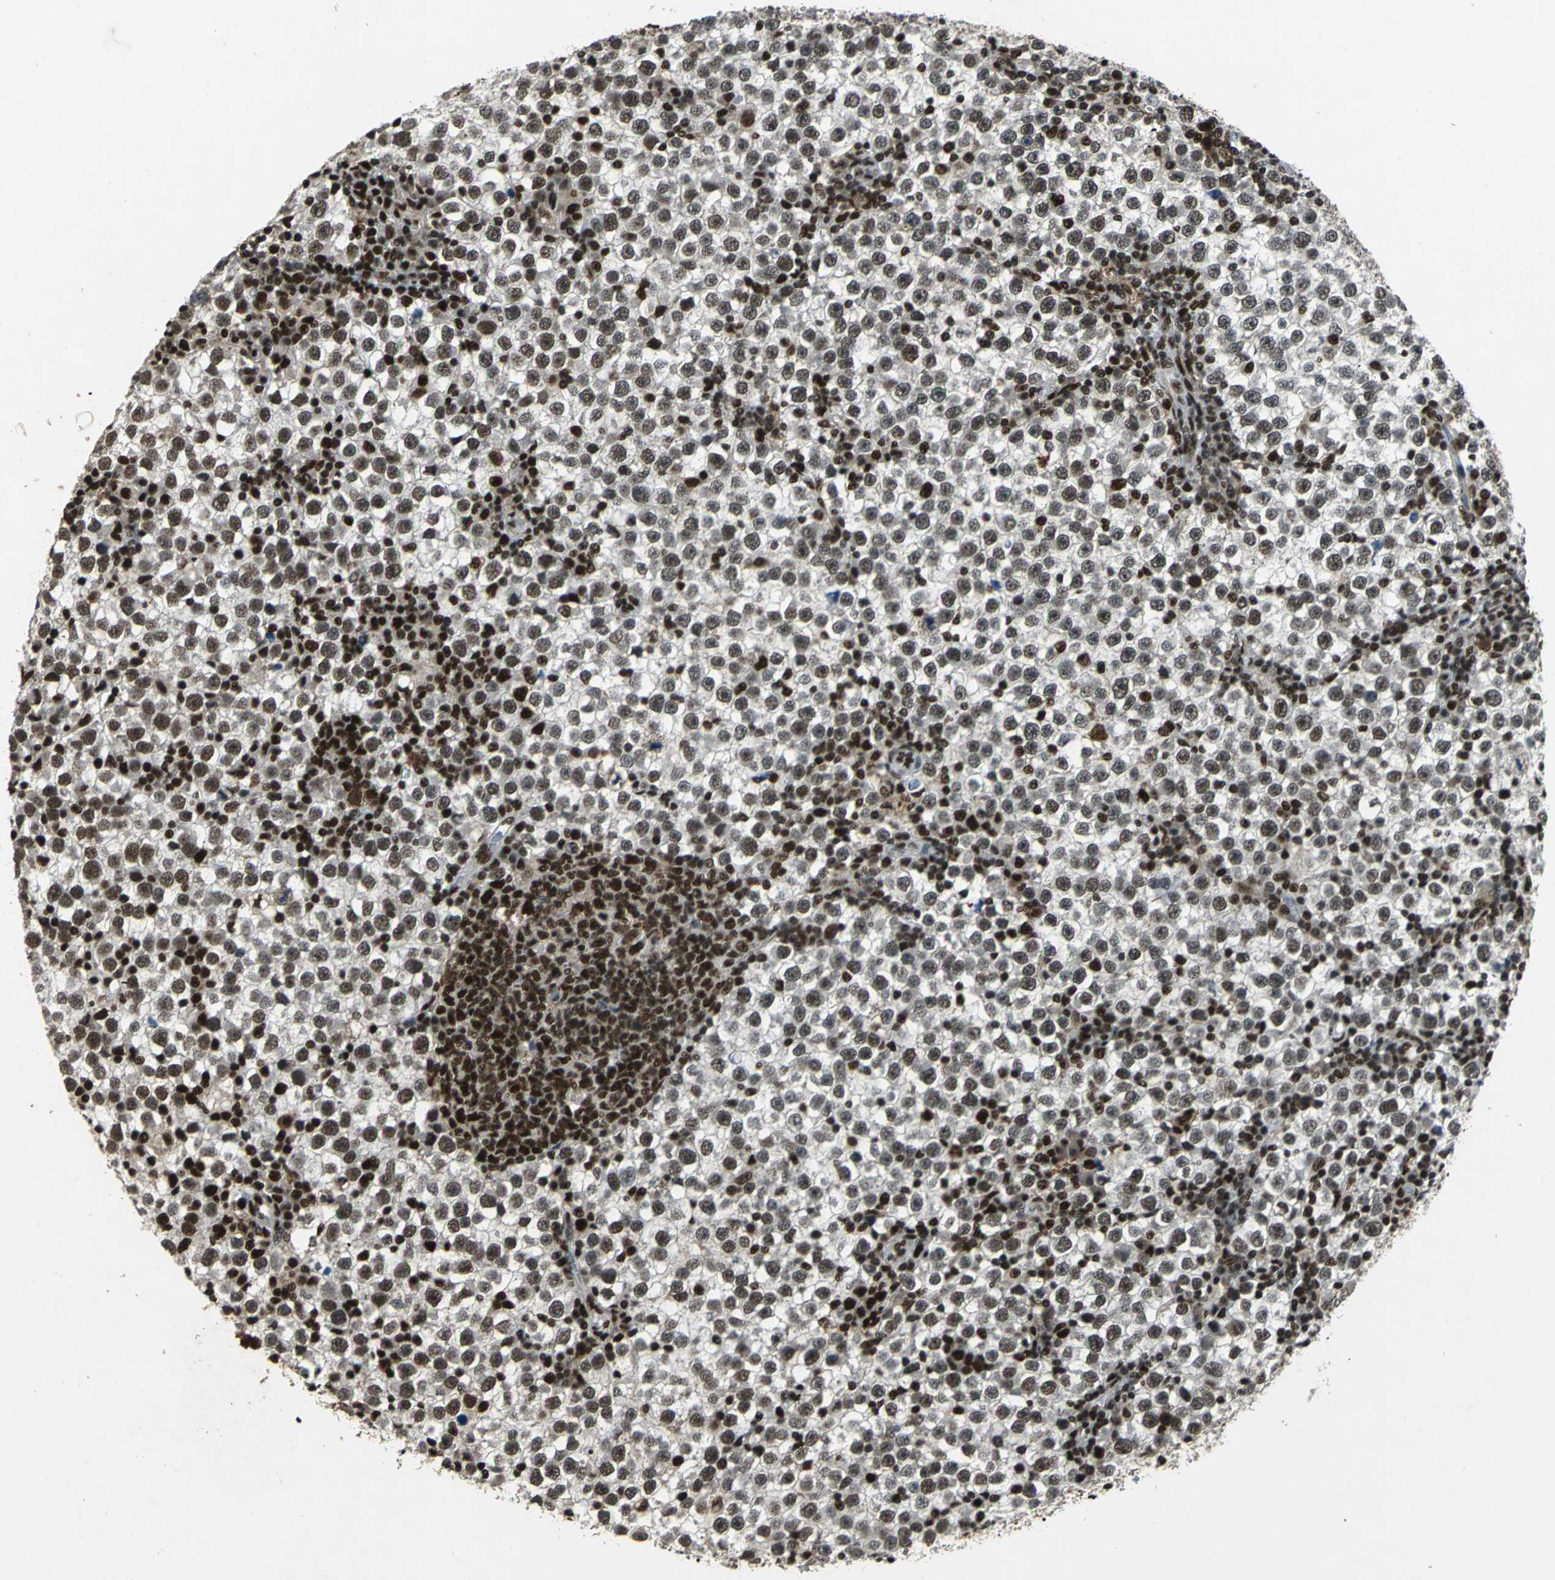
{"staining": {"intensity": "moderate", "quantity": ">75%", "location": "nuclear"}, "tissue": "testis cancer", "cell_type": "Tumor cells", "image_type": "cancer", "snomed": [{"axis": "morphology", "description": "Seminoma, NOS"}, {"axis": "topography", "description": "Testis"}], "caption": "This micrograph reveals IHC staining of testis seminoma, with medium moderate nuclear positivity in about >75% of tumor cells.", "gene": "MTA2", "patient": {"sex": "male", "age": 65}}